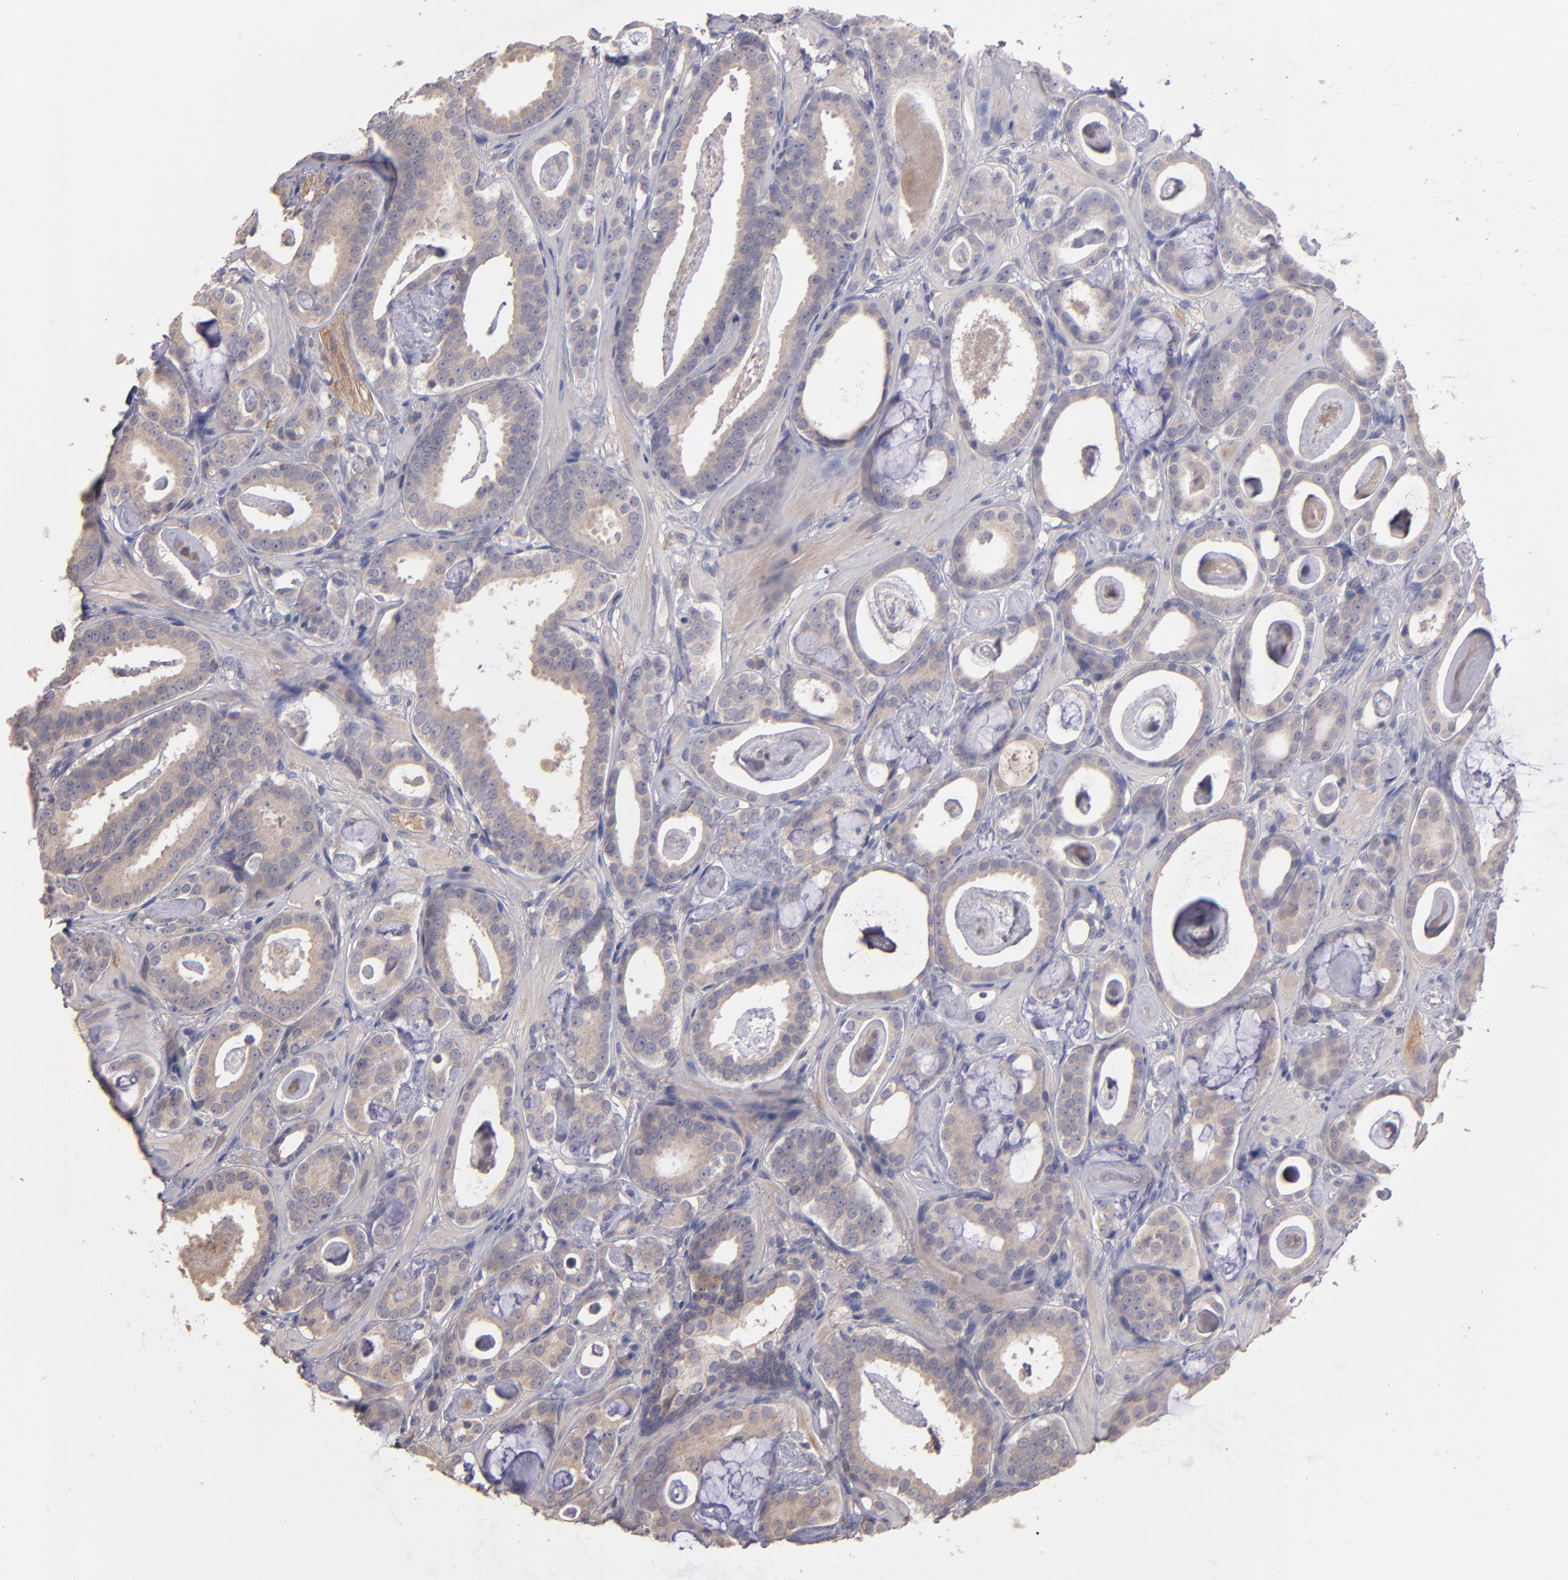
{"staining": {"intensity": "moderate", "quantity": "25%-75%", "location": "cytoplasmic/membranous"}, "tissue": "prostate cancer", "cell_type": "Tumor cells", "image_type": "cancer", "snomed": [{"axis": "morphology", "description": "Adenocarcinoma, Low grade"}, {"axis": "topography", "description": "Prostate"}], "caption": "IHC histopathology image of prostate cancer (low-grade adenocarcinoma) stained for a protein (brown), which reveals medium levels of moderate cytoplasmic/membranous positivity in approximately 25%-75% of tumor cells.", "gene": "GNAZ", "patient": {"sex": "male", "age": 57}}